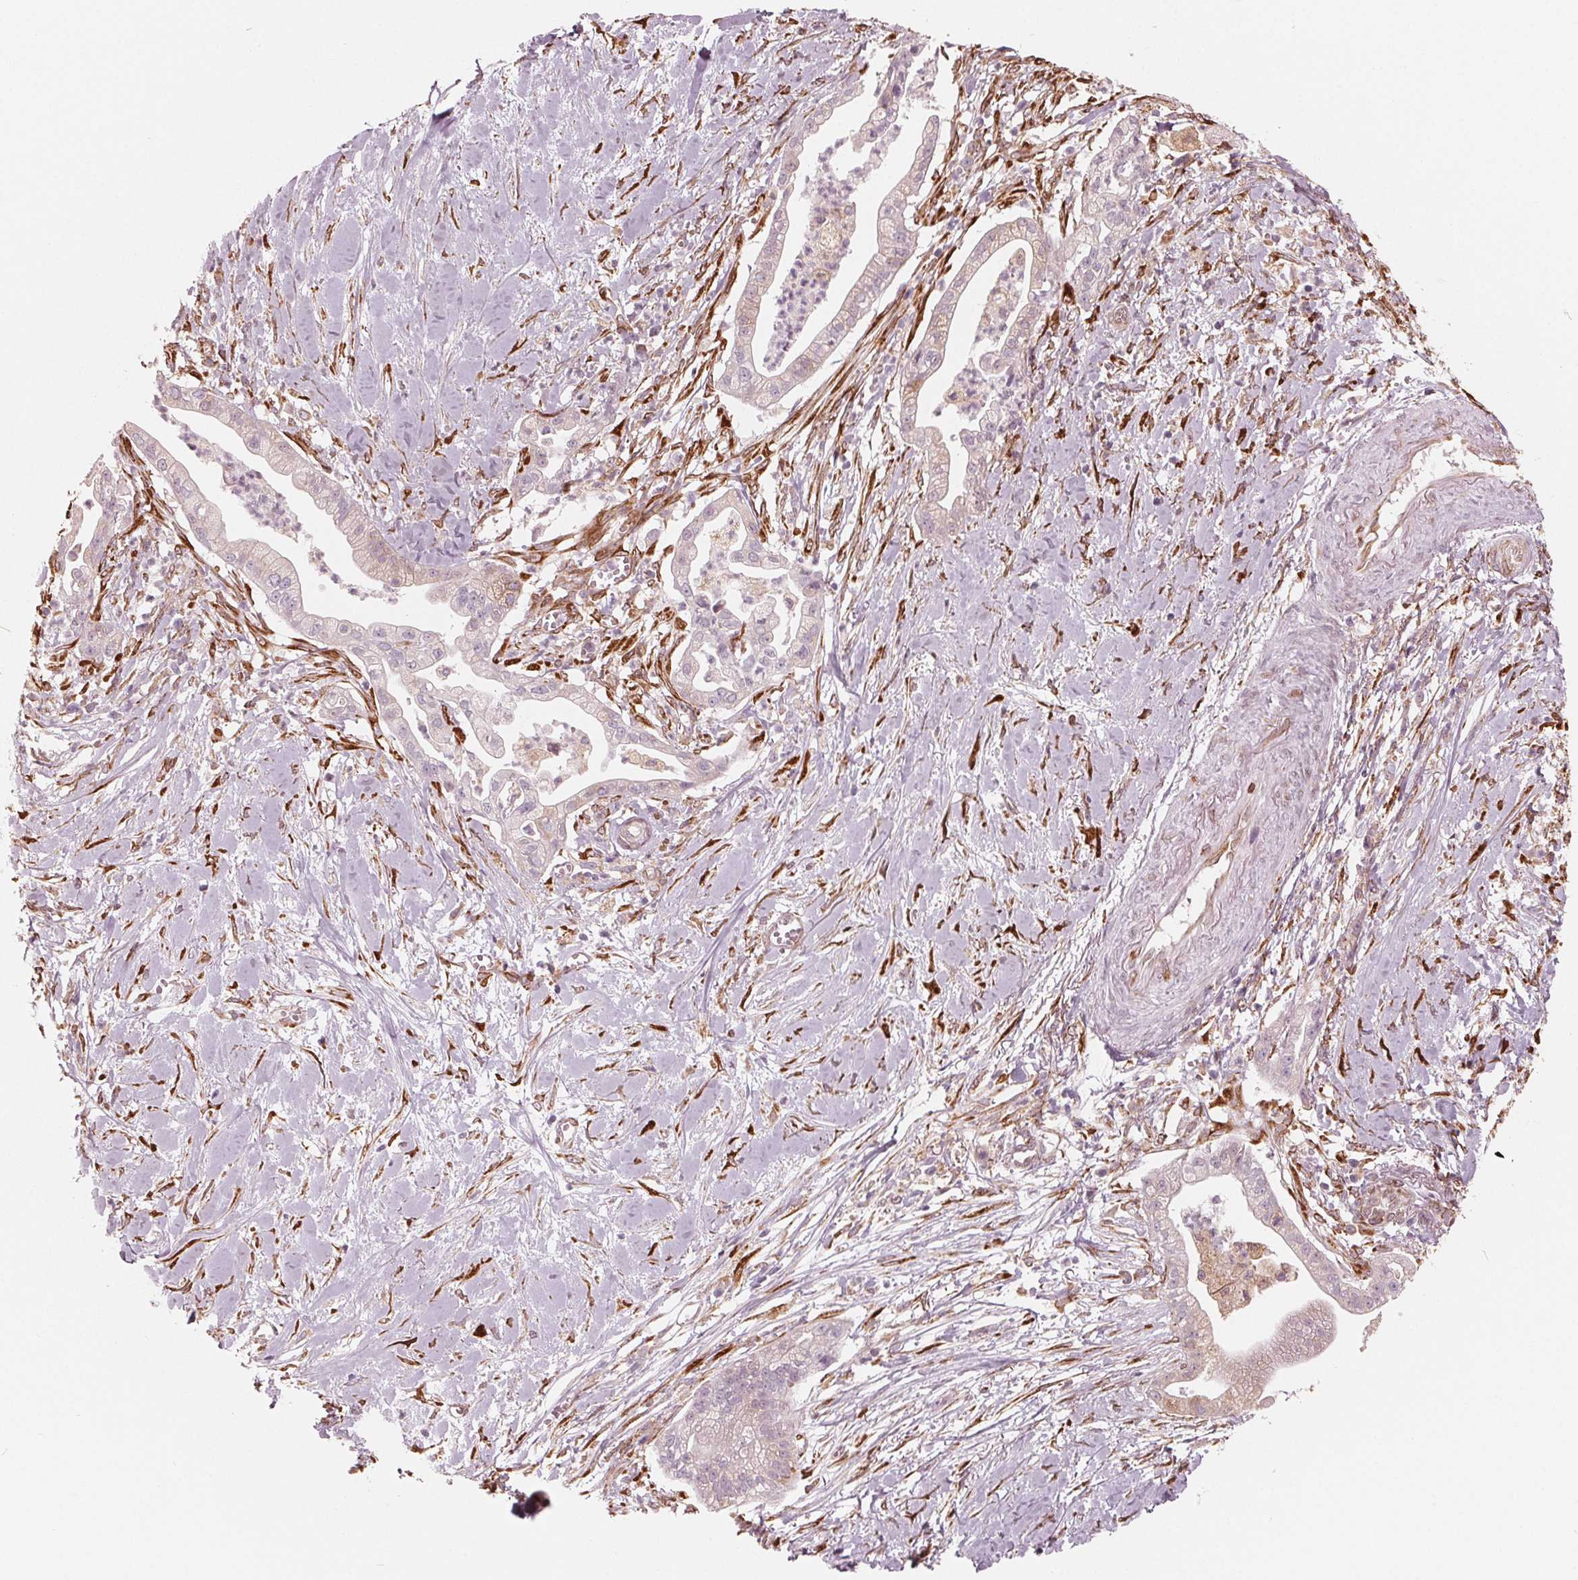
{"staining": {"intensity": "weak", "quantity": "<25%", "location": "cytoplasmic/membranous"}, "tissue": "pancreatic cancer", "cell_type": "Tumor cells", "image_type": "cancer", "snomed": [{"axis": "morphology", "description": "Normal tissue, NOS"}, {"axis": "morphology", "description": "Adenocarcinoma, NOS"}, {"axis": "topography", "description": "Lymph node"}, {"axis": "topography", "description": "Pancreas"}], "caption": "Pancreatic adenocarcinoma was stained to show a protein in brown. There is no significant positivity in tumor cells. (Brightfield microscopy of DAB (3,3'-diaminobenzidine) IHC at high magnification).", "gene": "IKBIP", "patient": {"sex": "female", "age": 58}}